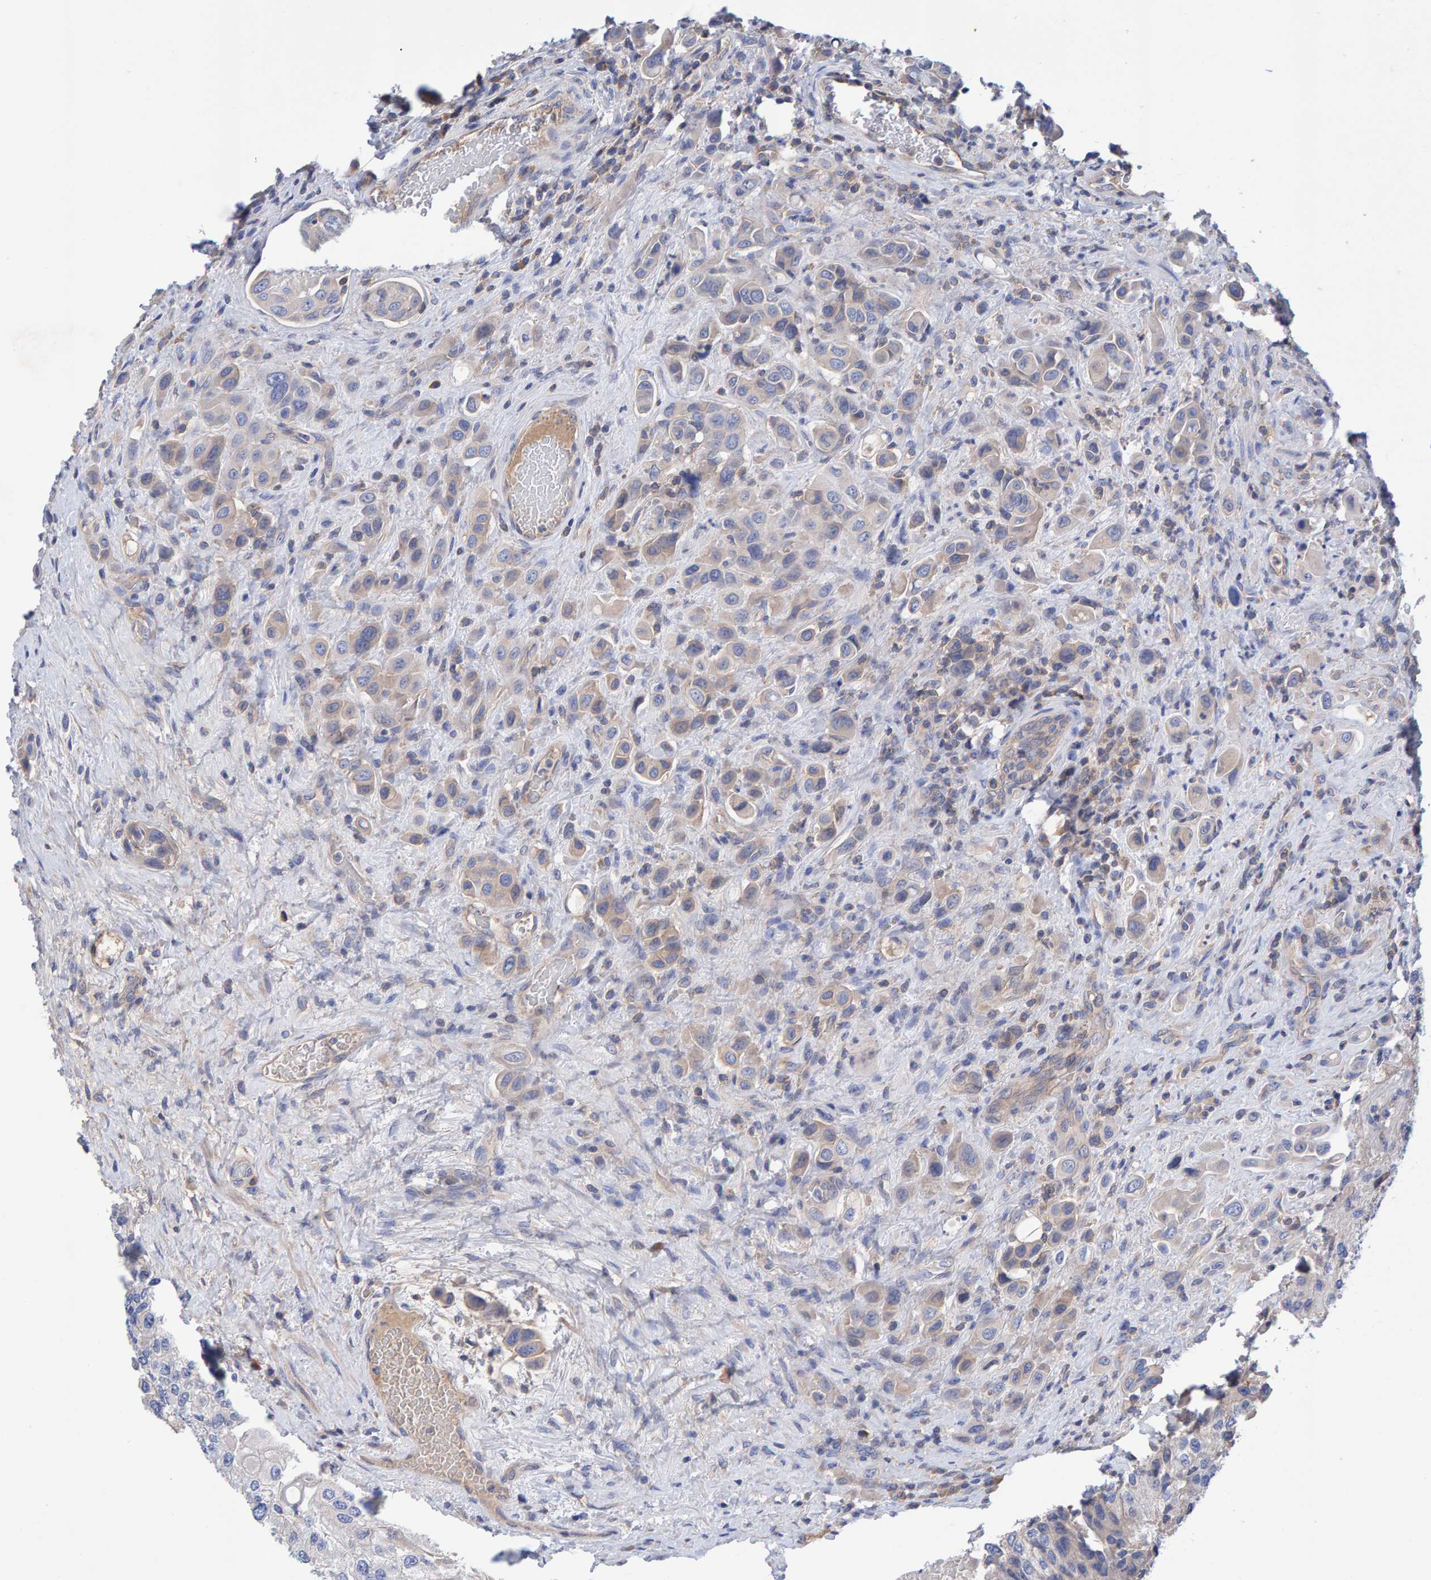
{"staining": {"intensity": "negative", "quantity": "none", "location": "none"}, "tissue": "urothelial cancer", "cell_type": "Tumor cells", "image_type": "cancer", "snomed": [{"axis": "morphology", "description": "Urothelial carcinoma, High grade"}, {"axis": "topography", "description": "Urinary bladder"}], "caption": "Urothelial carcinoma (high-grade) was stained to show a protein in brown. There is no significant positivity in tumor cells.", "gene": "EFR3A", "patient": {"sex": "male", "age": 50}}